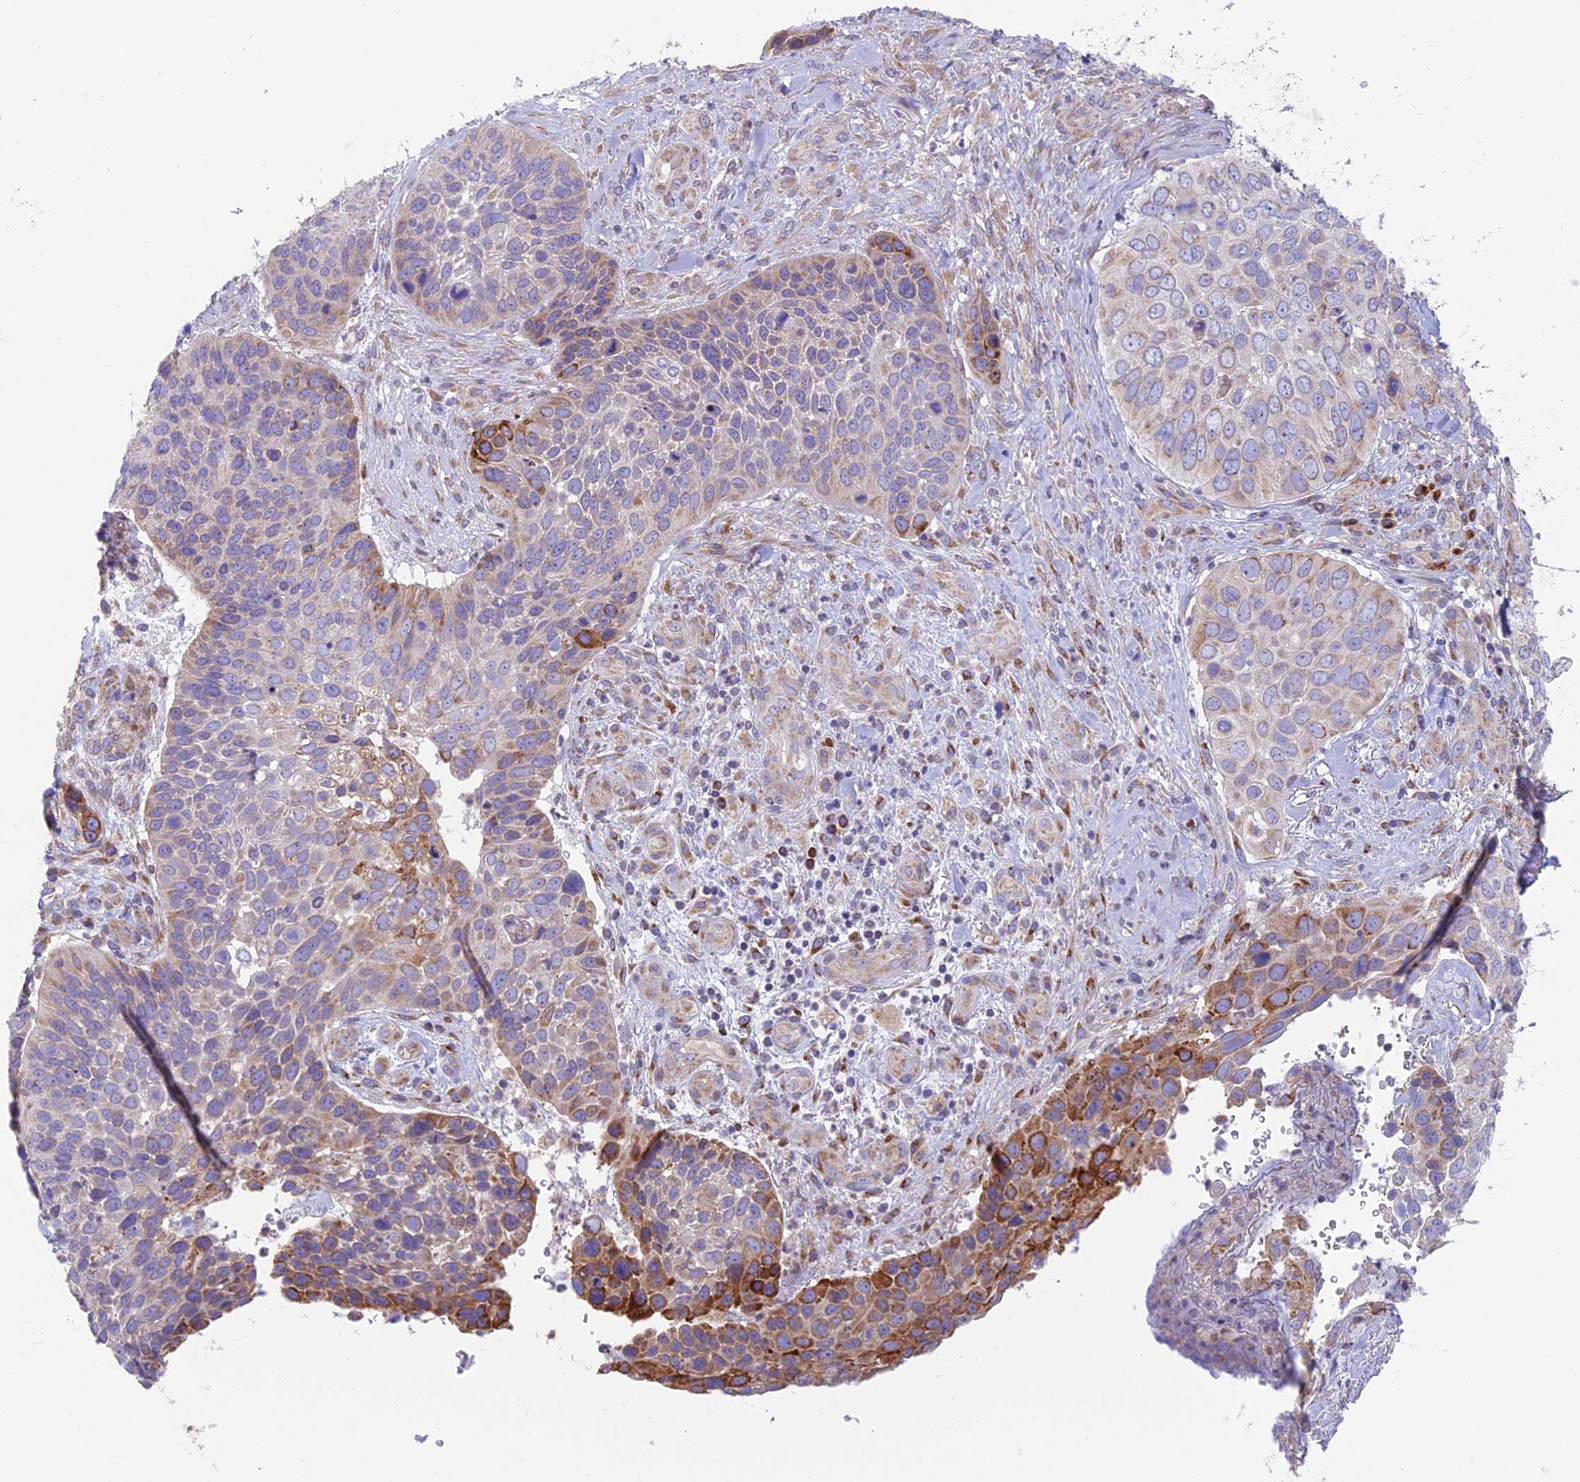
{"staining": {"intensity": "strong", "quantity": "<25%", "location": "cytoplasmic/membranous"}, "tissue": "skin cancer", "cell_type": "Tumor cells", "image_type": "cancer", "snomed": [{"axis": "morphology", "description": "Basal cell carcinoma"}, {"axis": "topography", "description": "Skin"}], "caption": "Human skin cancer (basal cell carcinoma) stained for a protein (brown) exhibits strong cytoplasmic/membranous positive positivity in about <25% of tumor cells.", "gene": "TBC1D20", "patient": {"sex": "female", "age": 74}}